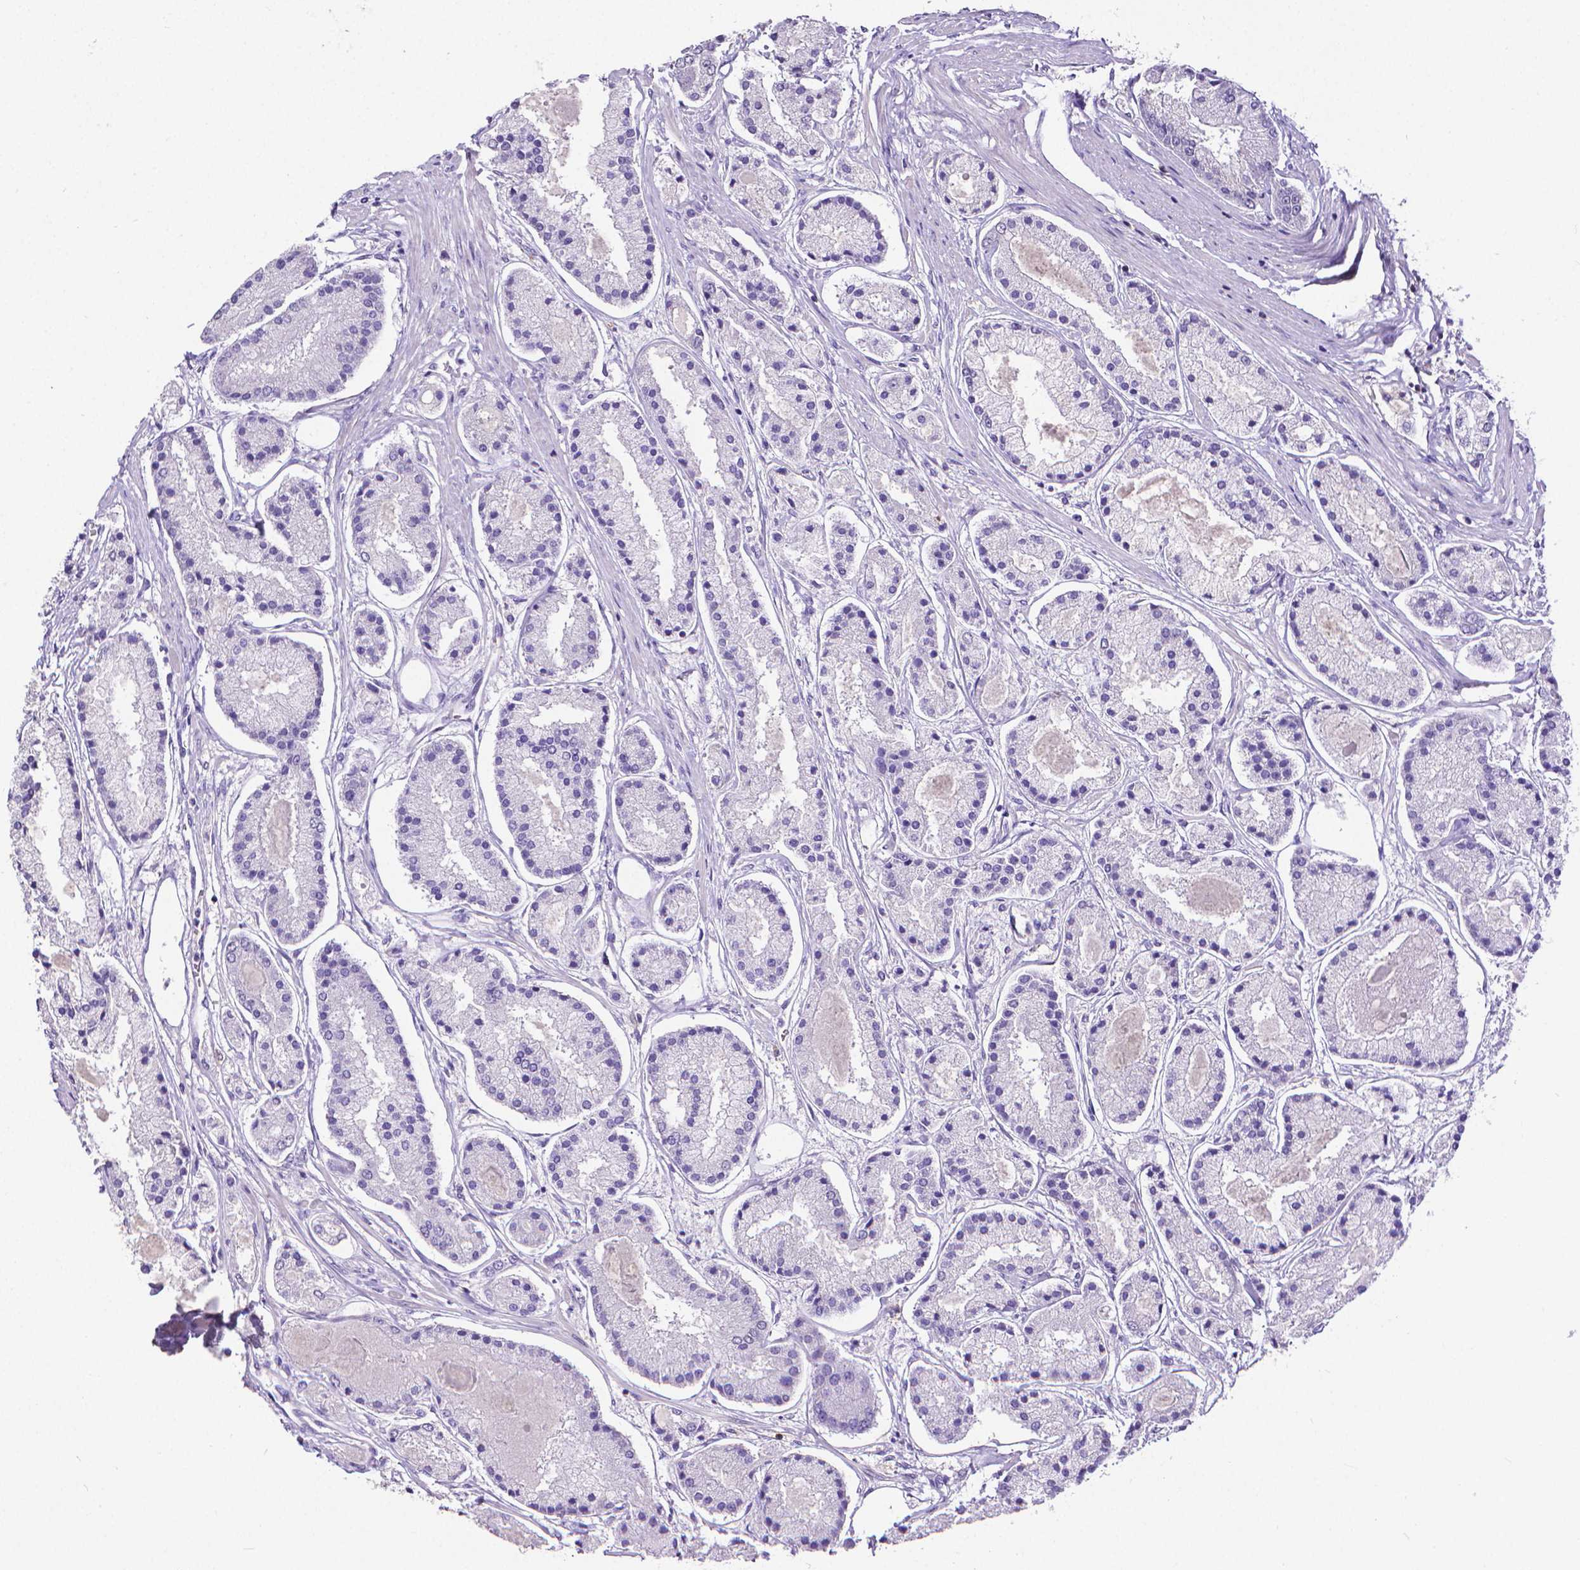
{"staining": {"intensity": "negative", "quantity": "none", "location": "none"}, "tissue": "prostate cancer", "cell_type": "Tumor cells", "image_type": "cancer", "snomed": [{"axis": "morphology", "description": "Adenocarcinoma, High grade"}, {"axis": "topography", "description": "Prostate"}], "caption": "Tumor cells show no significant expression in prostate adenocarcinoma (high-grade).", "gene": "CD4", "patient": {"sex": "male", "age": 67}}